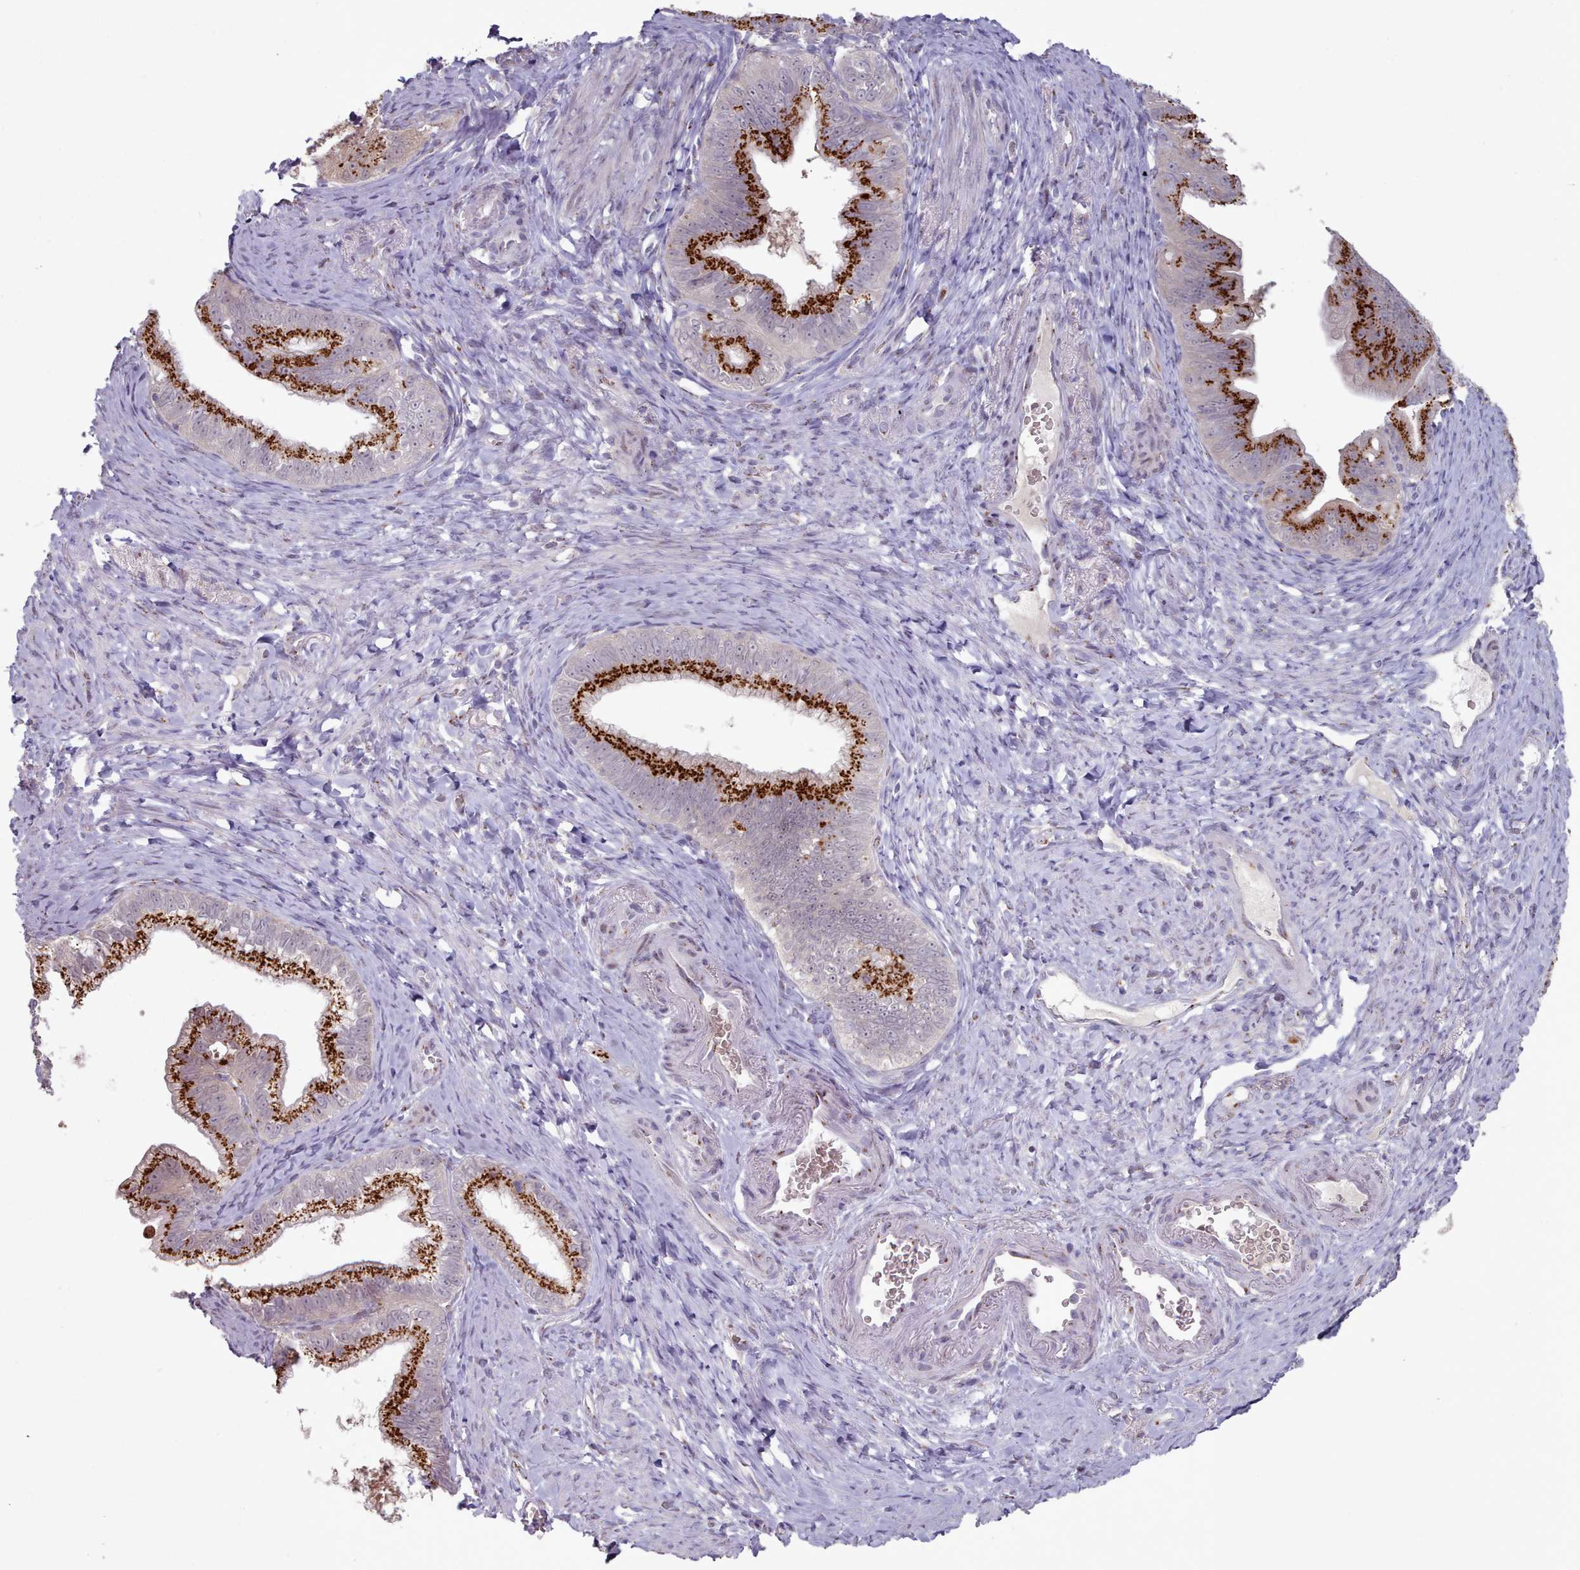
{"staining": {"intensity": "strong", "quantity": ">75%", "location": "cytoplasmic/membranous"}, "tissue": "pancreatic cancer", "cell_type": "Tumor cells", "image_type": "cancer", "snomed": [{"axis": "morphology", "description": "Adenocarcinoma, NOS"}, {"axis": "topography", "description": "Pancreas"}], "caption": "Immunohistochemical staining of human pancreatic cancer (adenocarcinoma) displays strong cytoplasmic/membranous protein expression in approximately >75% of tumor cells.", "gene": "MAN1B1", "patient": {"sex": "male", "age": 70}}